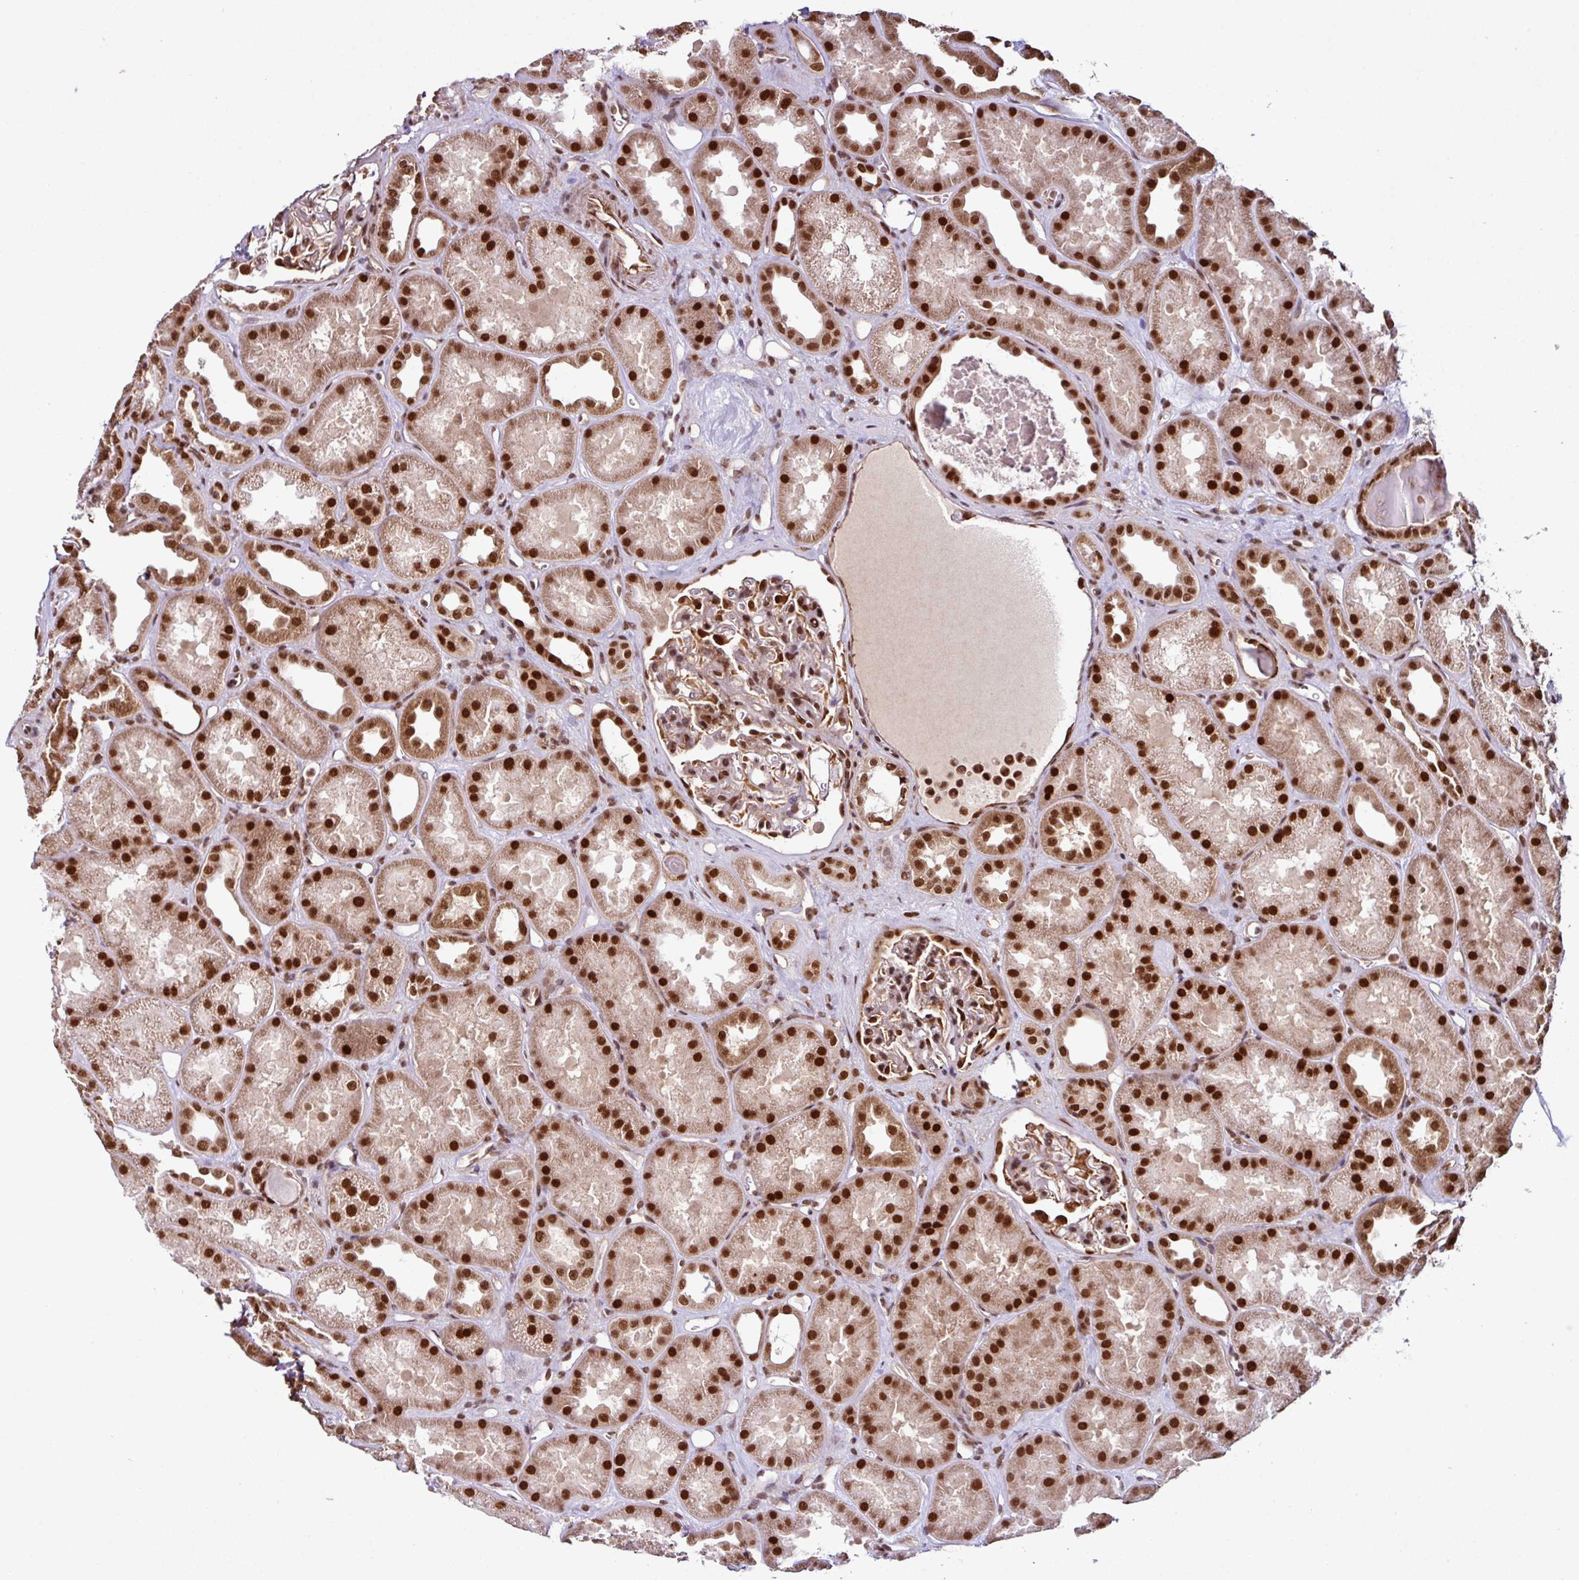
{"staining": {"intensity": "strong", "quantity": ">75%", "location": "nuclear"}, "tissue": "kidney", "cell_type": "Cells in glomeruli", "image_type": "normal", "snomed": [{"axis": "morphology", "description": "Normal tissue, NOS"}, {"axis": "topography", "description": "Kidney"}], "caption": "Immunohistochemistry of benign human kidney reveals high levels of strong nuclear expression in approximately >75% of cells in glomeruli.", "gene": "MORF4L2", "patient": {"sex": "male", "age": 61}}